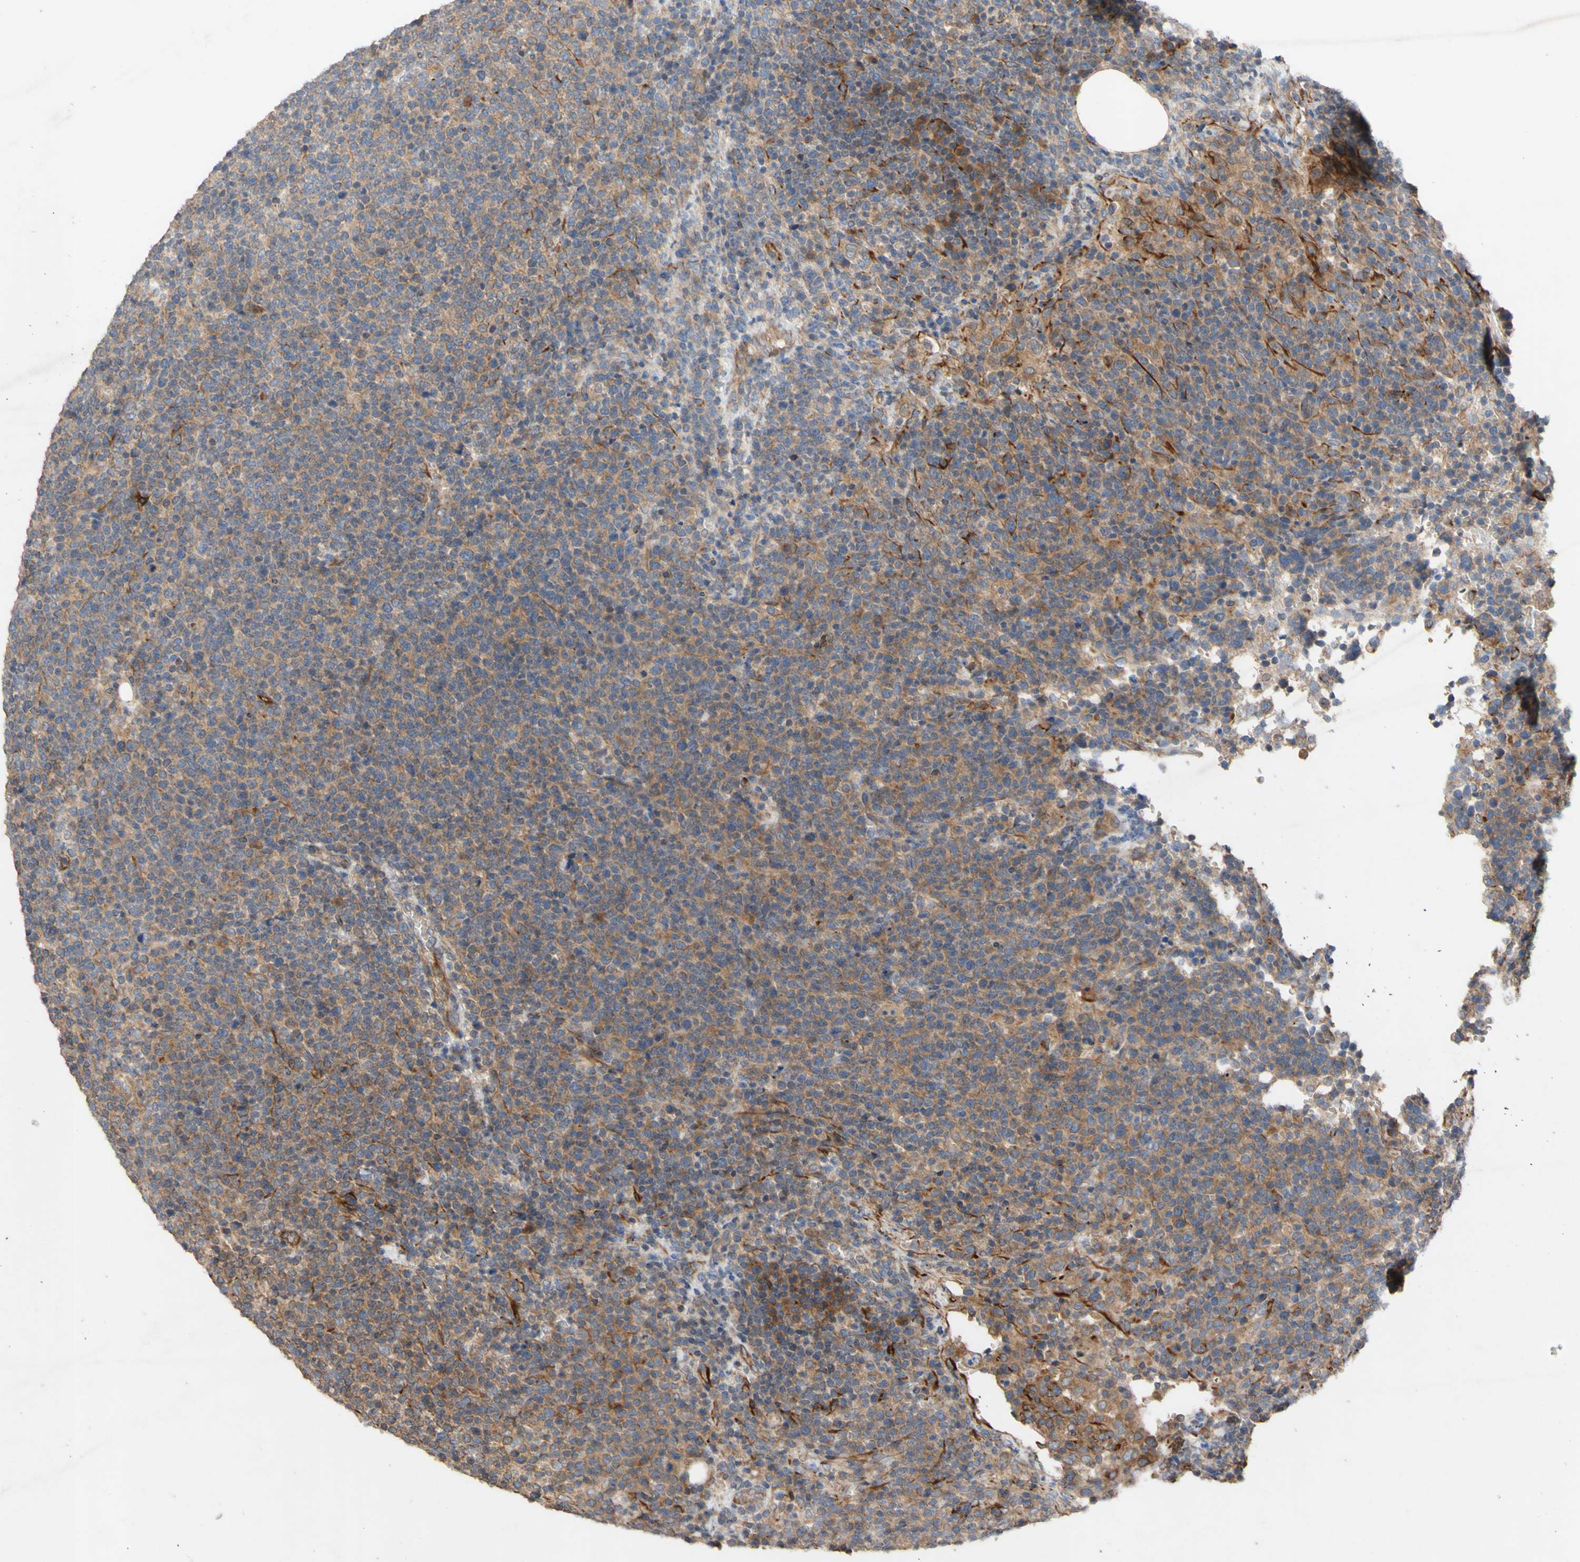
{"staining": {"intensity": "moderate", "quantity": ">75%", "location": "cytoplasmic/membranous"}, "tissue": "lymphoma", "cell_type": "Tumor cells", "image_type": "cancer", "snomed": [{"axis": "morphology", "description": "Malignant lymphoma, non-Hodgkin's type, High grade"}, {"axis": "topography", "description": "Lymph node"}], "caption": "Immunohistochemical staining of human lymphoma displays medium levels of moderate cytoplasmic/membranous expression in about >75% of tumor cells. (Stains: DAB (3,3'-diaminobenzidine) in brown, nuclei in blue, Microscopy: brightfield microscopy at high magnification).", "gene": "EIF2S3", "patient": {"sex": "male", "age": 61}}